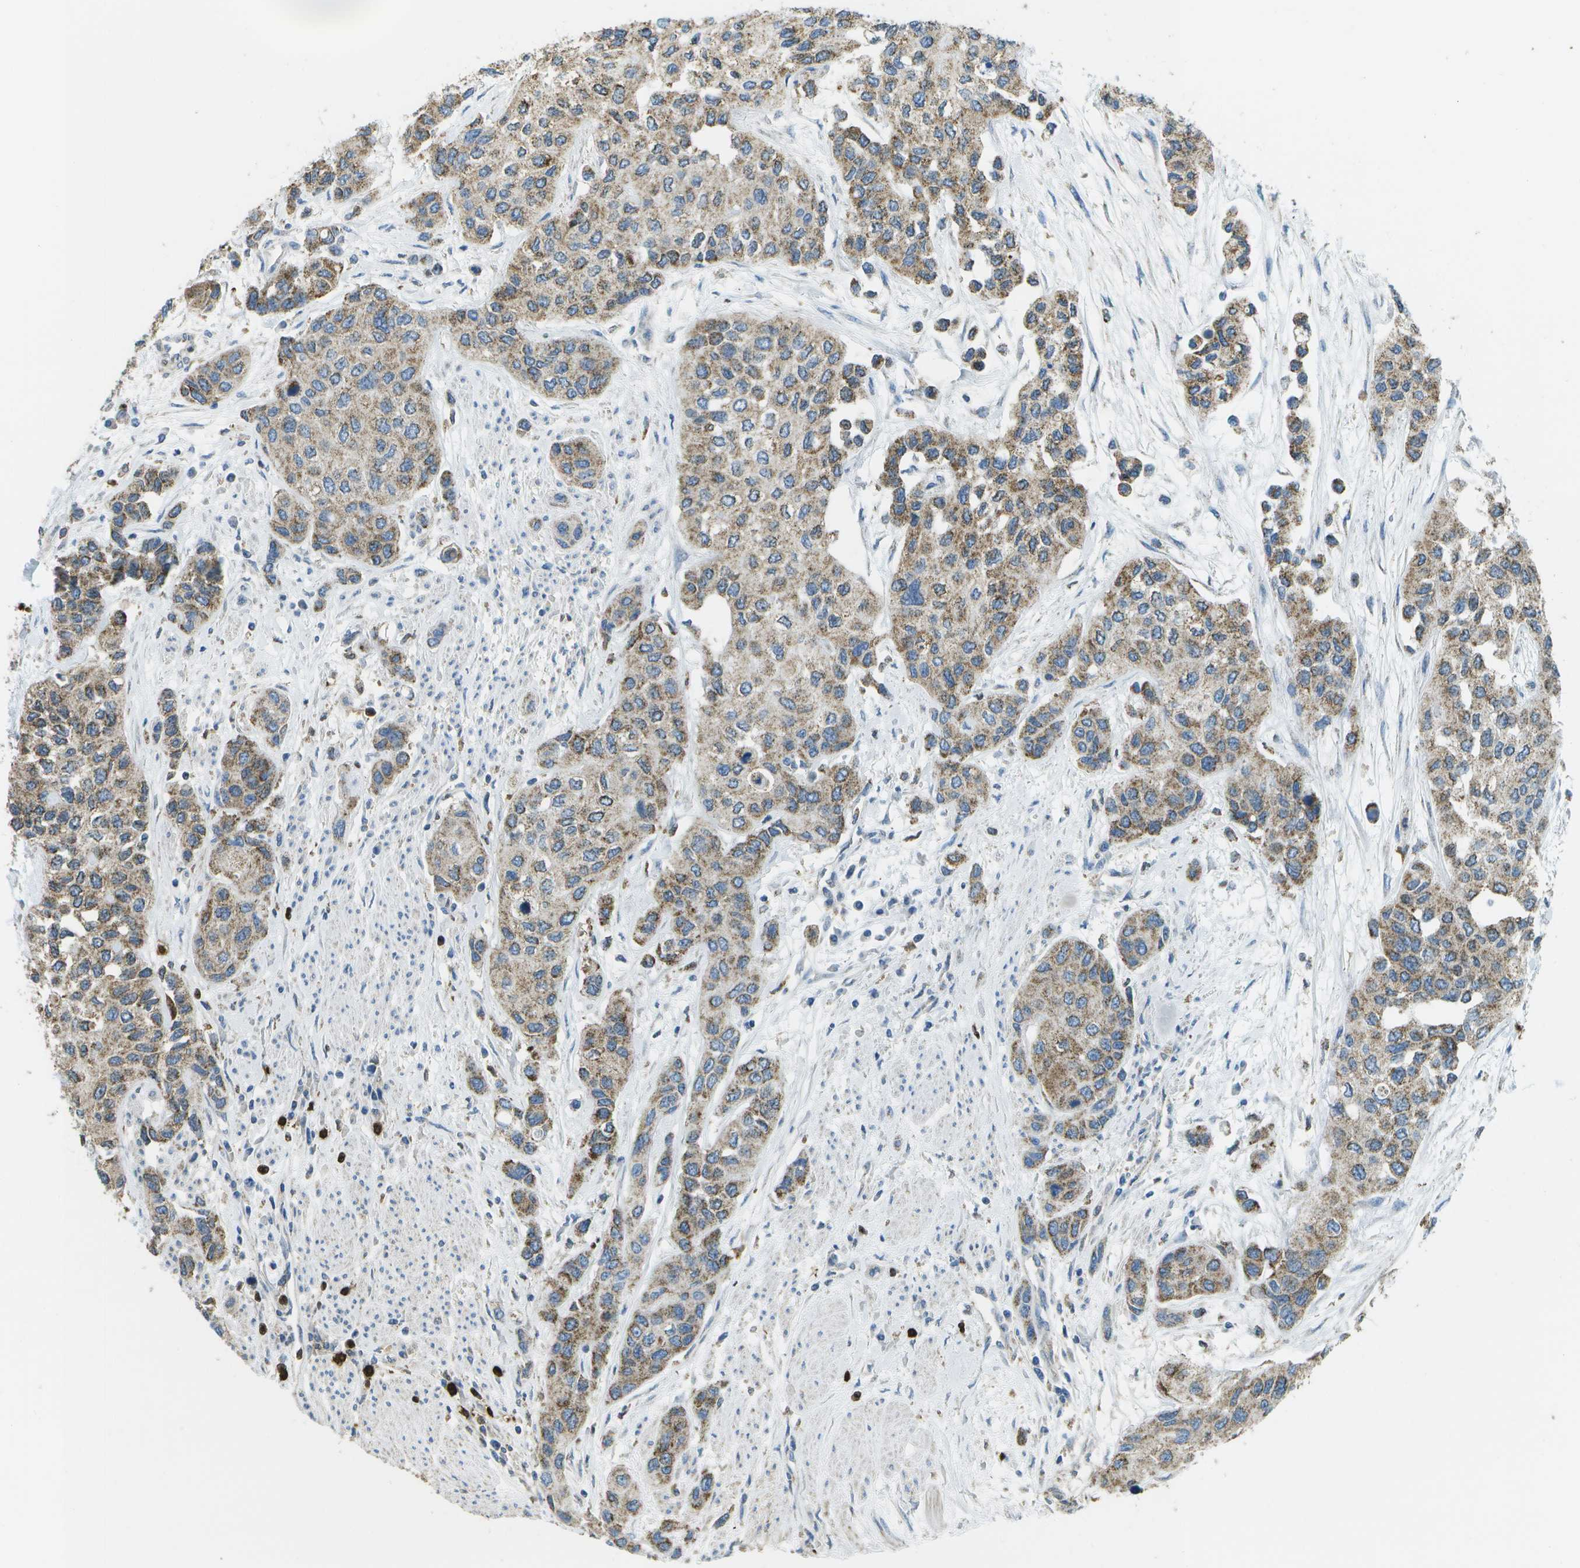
{"staining": {"intensity": "moderate", "quantity": ">75%", "location": "cytoplasmic/membranous"}, "tissue": "urothelial cancer", "cell_type": "Tumor cells", "image_type": "cancer", "snomed": [{"axis": "morphology", "description": "Urothelial carcinoma, High grade"}, {"axis": "topography", "description": "Urinary bladder"}], "caption": "Urothelial cancer tissue reveals moderate cytoplasmic/membranous expression in about >75% of tumor cells", "gene": "CACHD1", "patient": {"sex": "female", "age": 56}}